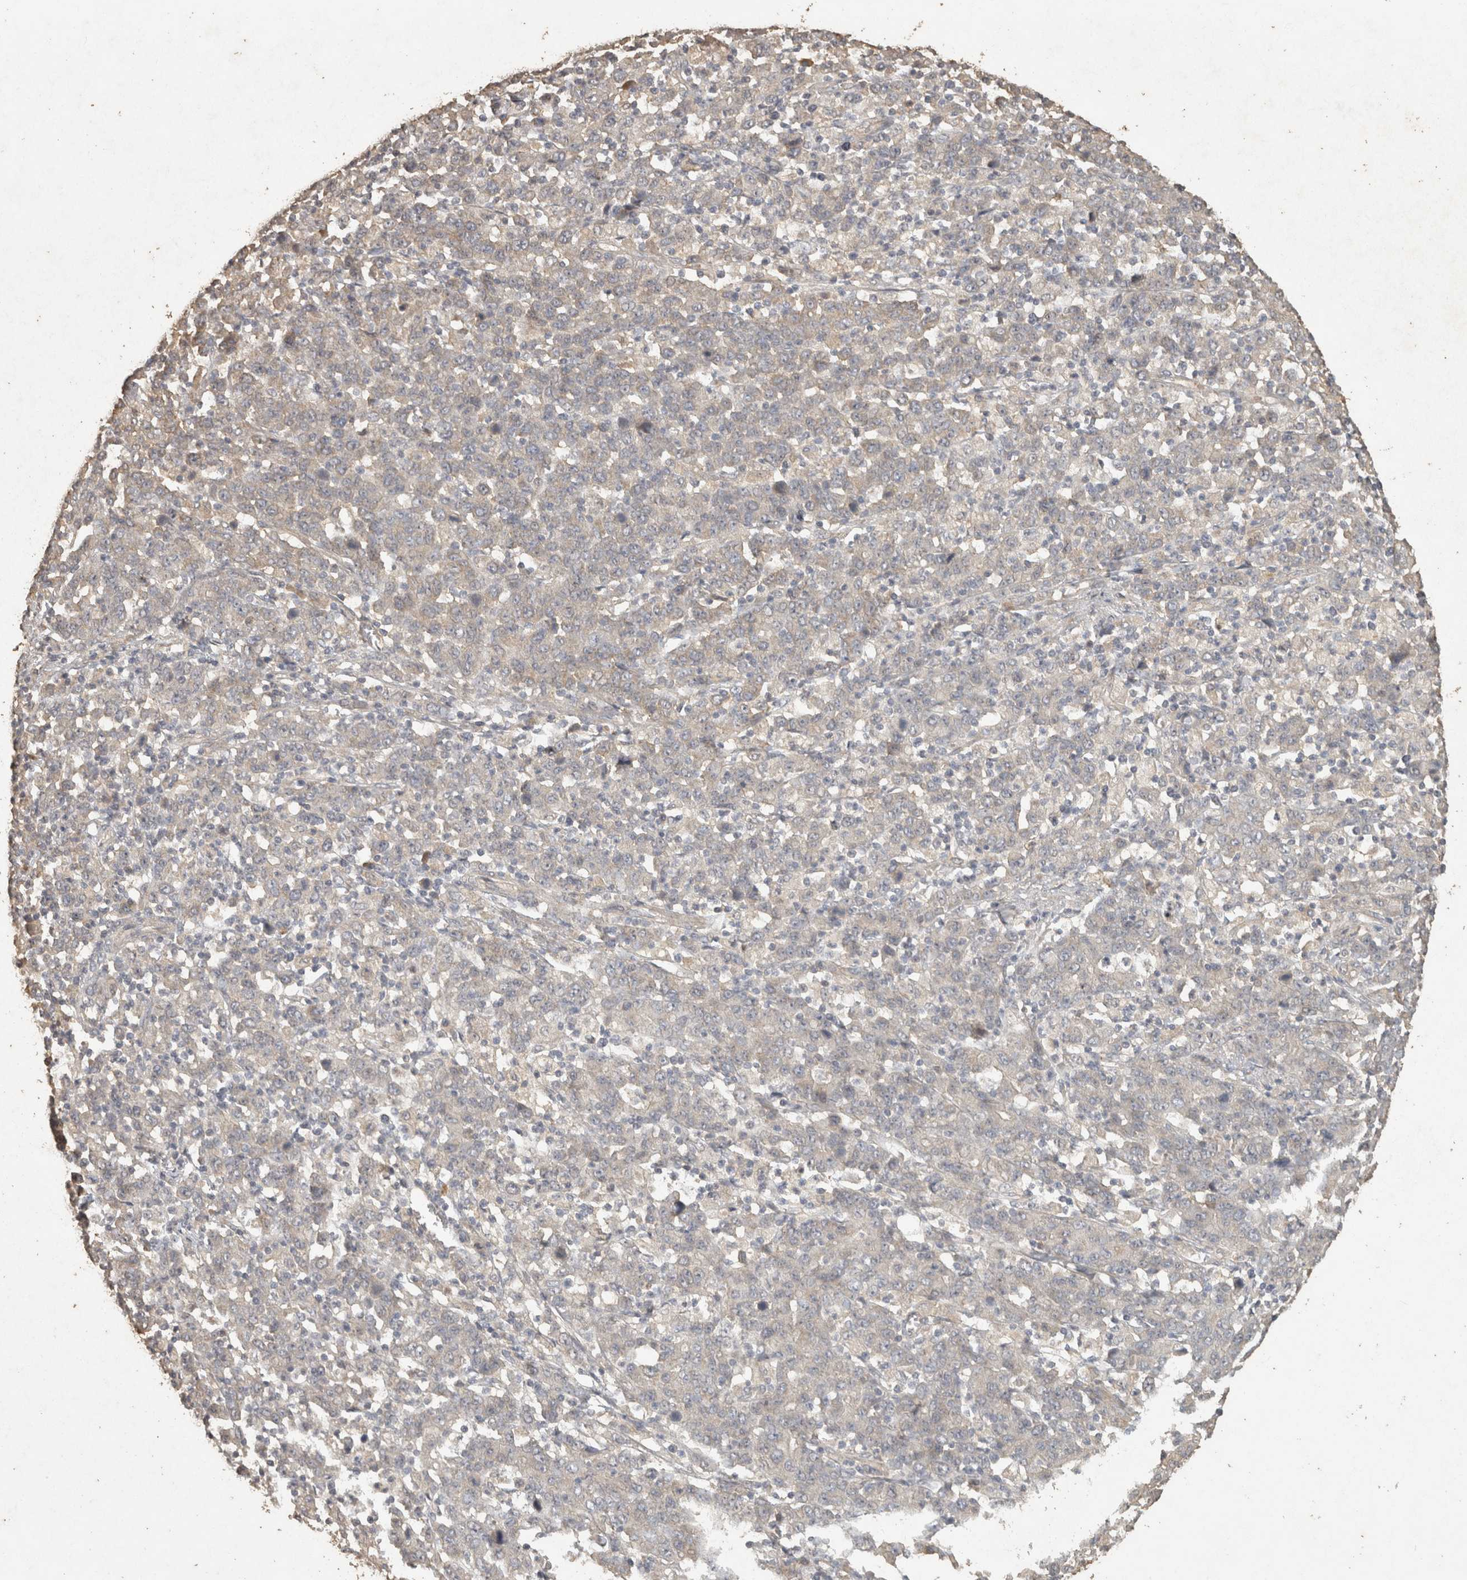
{"staining": {"intensity": "weak", "quantity": "<25%", "location": "cytoplasmic/membranous"}, "tissue": "stomach cancer", "cell_type": "Tumor cells", "image_type": "cancer", "snomed": [{"axis": "morphology", "description": "Adenocarcinoma, NOS"}, {"axis": "topography", "description": "Stomach, upper"}], "caption": "IHC of stomach cancer shows no staining in tumor cells.", "gene": "OSTN", "patient": {"sex": "male", "age": 69}}